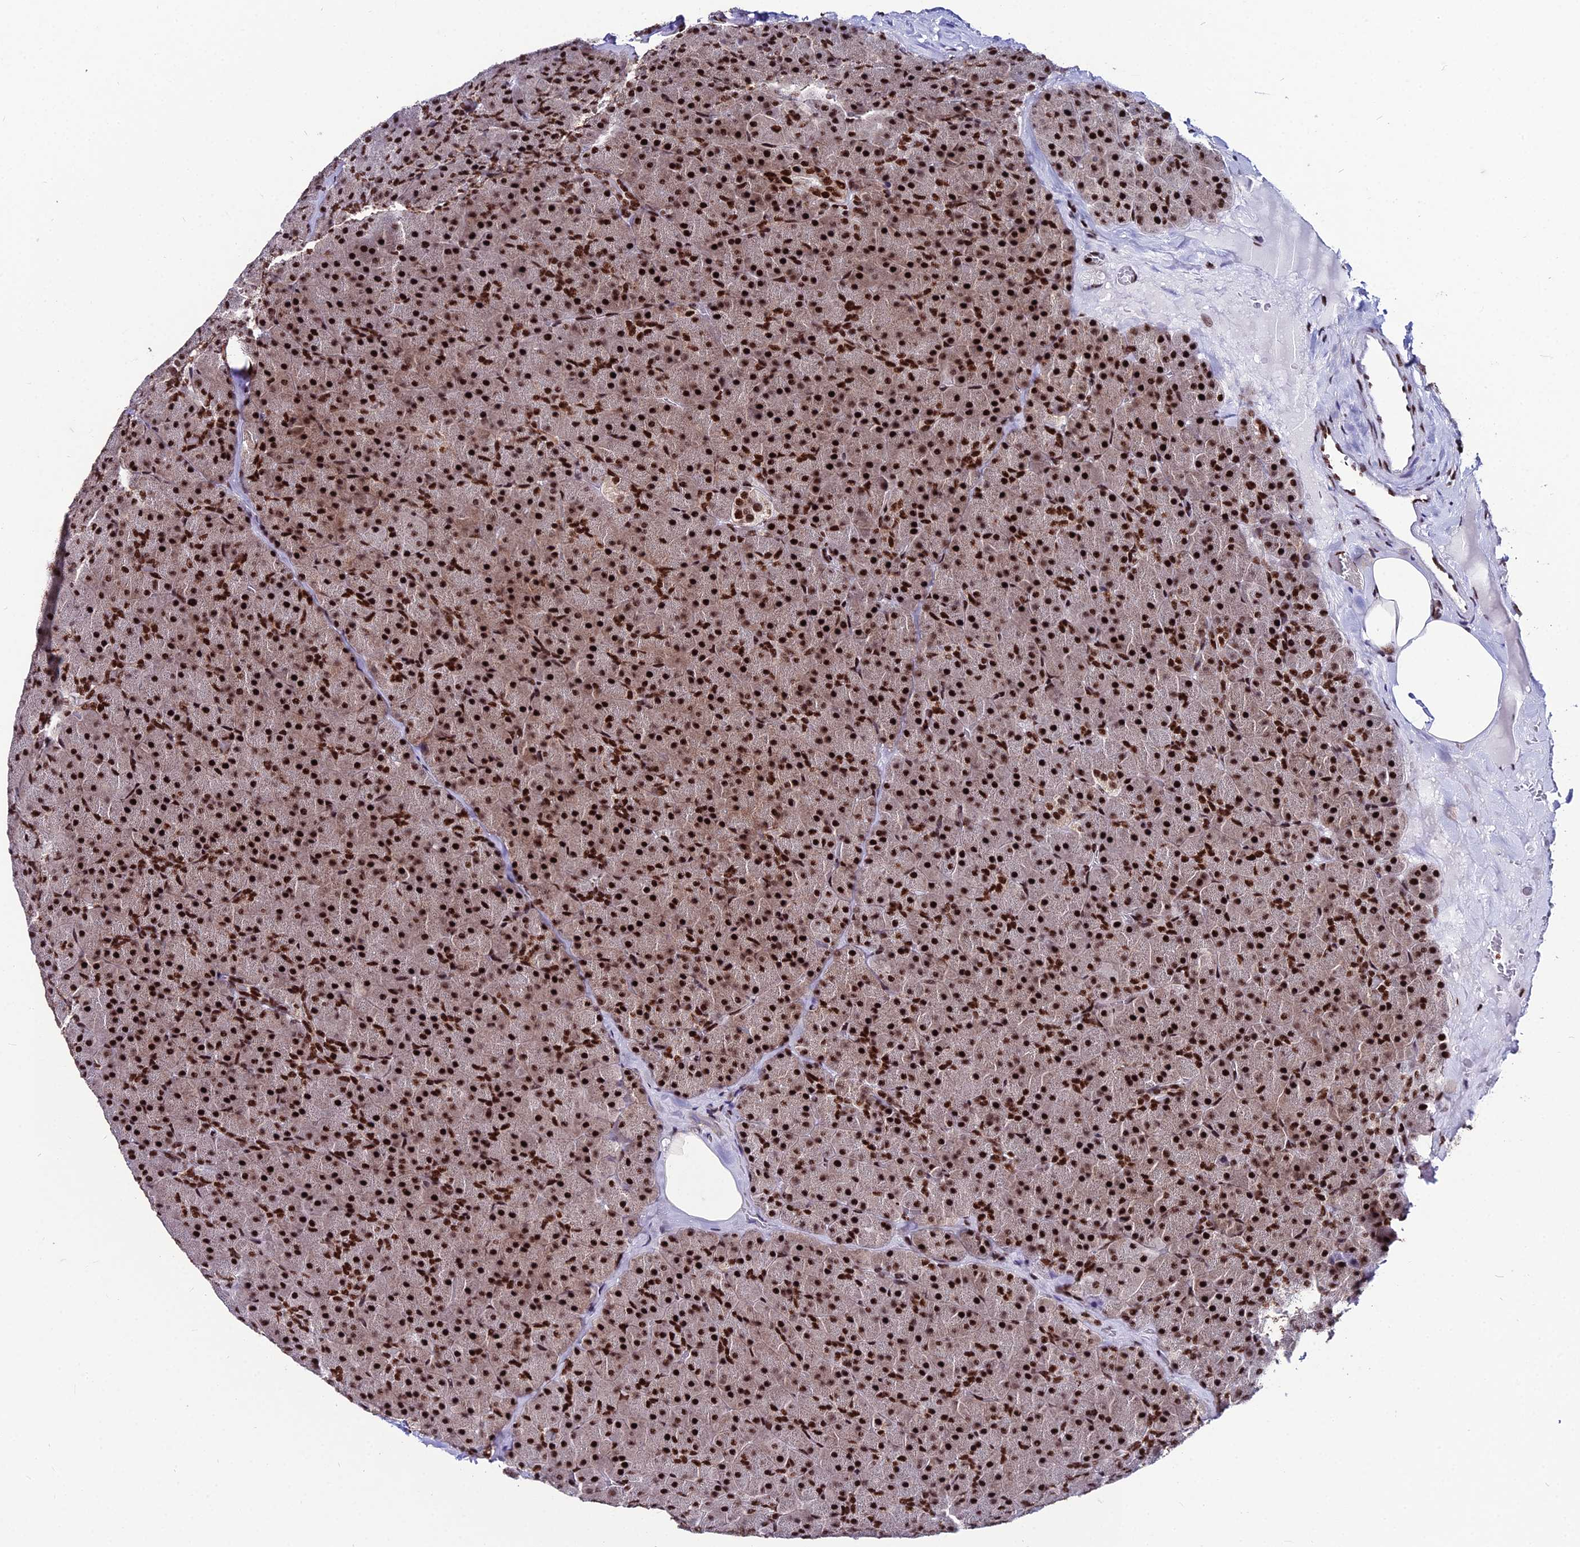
{"staining": {"intensity": "strong", "quantity": ">75%", "location": "nuclear"}, "tissue": "pancreas", "cell_type": "Exocrine glandular cells", "image_type": "normal", "snomed": [{"axis": "morphology", "description": "Normal tissue, NOS"}, {"axis": "topography", "description": "Pancreas"}], "caption": "Protein staining by immunohistochemistry exhibits strong nuclear staining in about >75% of exocrine glandular cells in normal pancreas.", "gene": "HNRNPH1", "patient": {"sex": "male", "age": 36}}